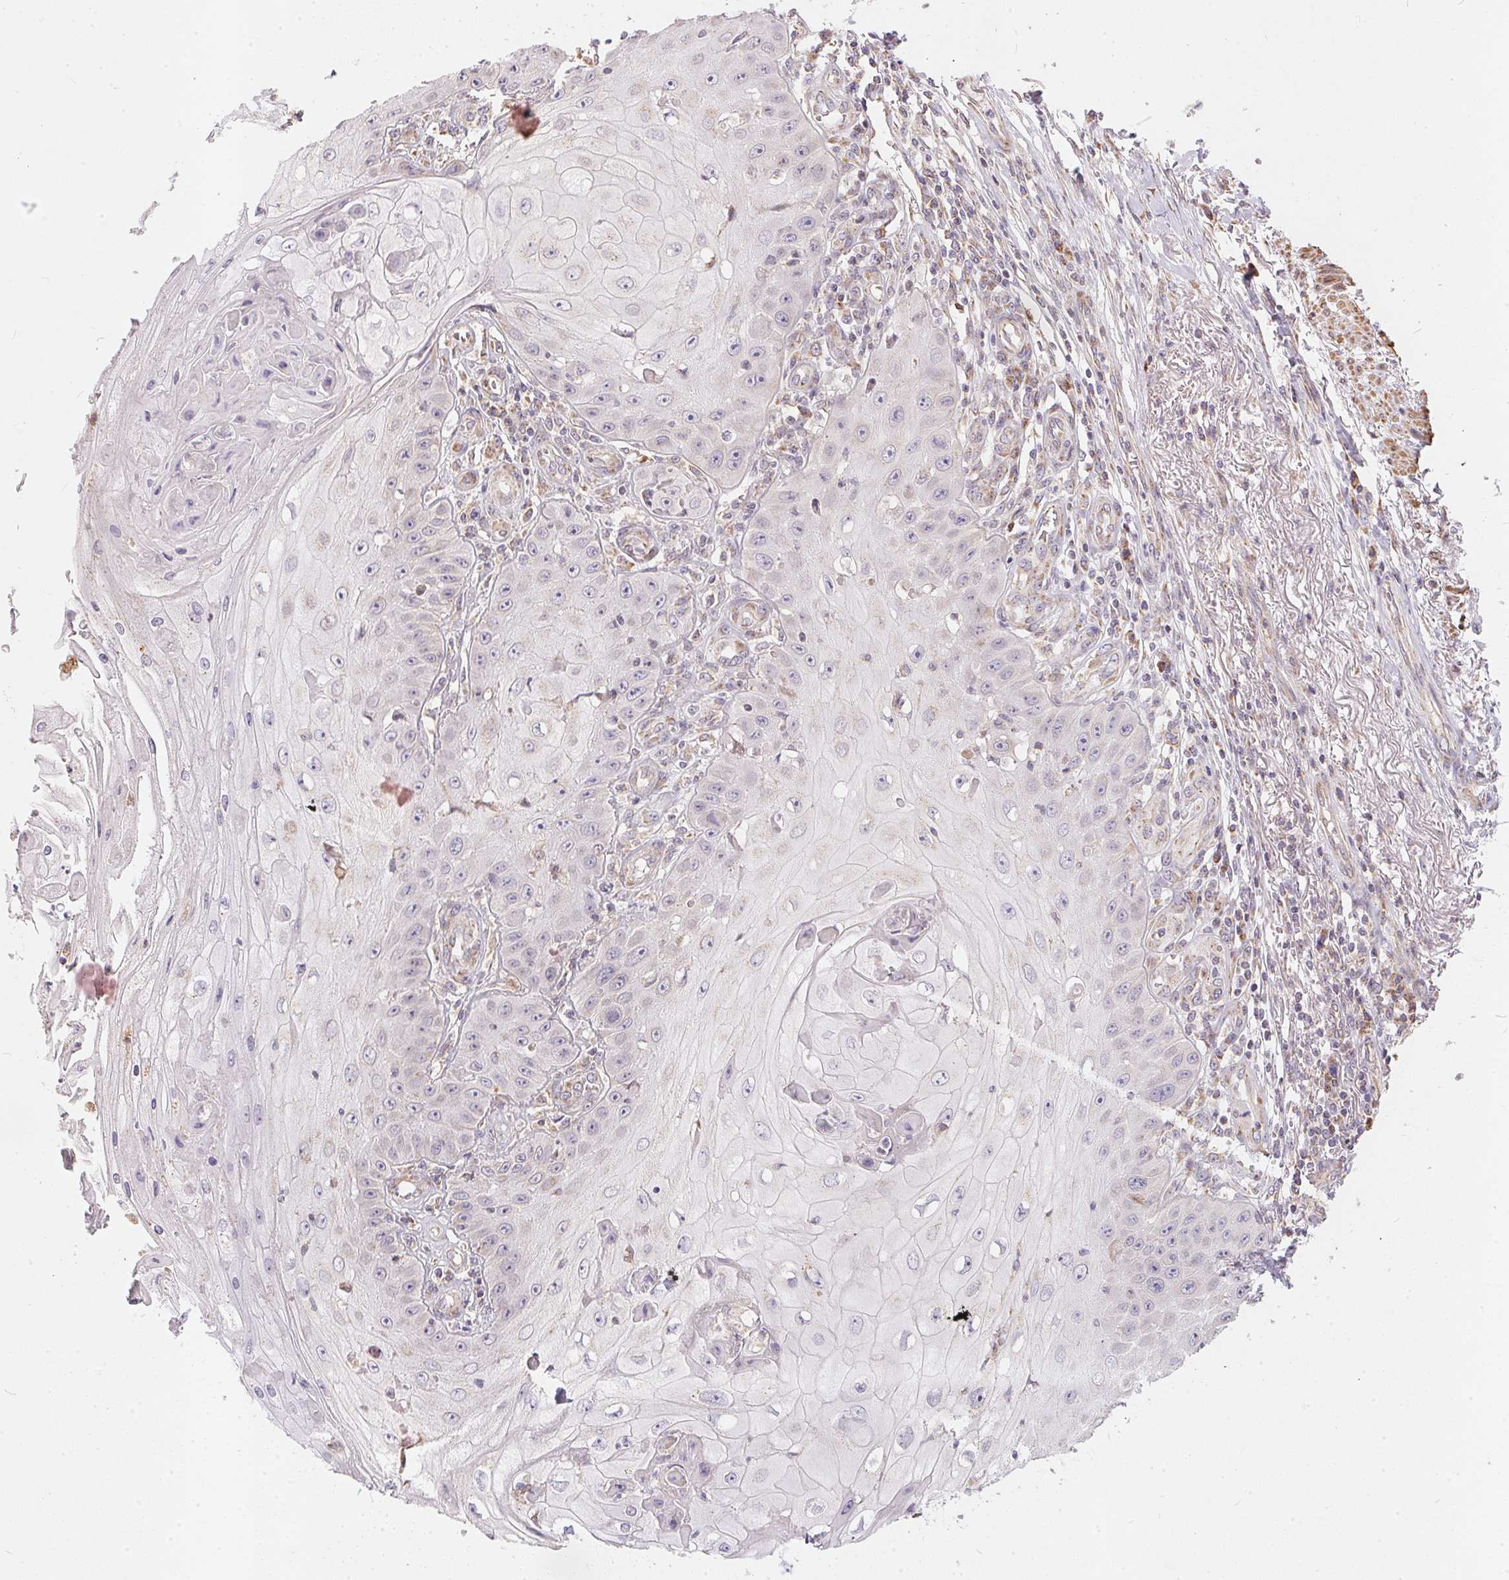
{"staining": {"intensity": "negative", "quantity": "none", "location": "none"}, "tissue": "skin cancer", "cell_type": "Tumor cells", "image_type": "cancer", "snomed": [{"axis": "morphology", "description": "Squamous cell carcinoma, NOS"}, {"axis": "topography", "description": "Skin"}], "caption": "This is an immunohistochemistry (IHC) histopathology image of squamous cell carcinoma (skin). There is no staining in tumor cells.", "gene": "VWA5B2", "patient": {"sex": "male", "age": 70}}